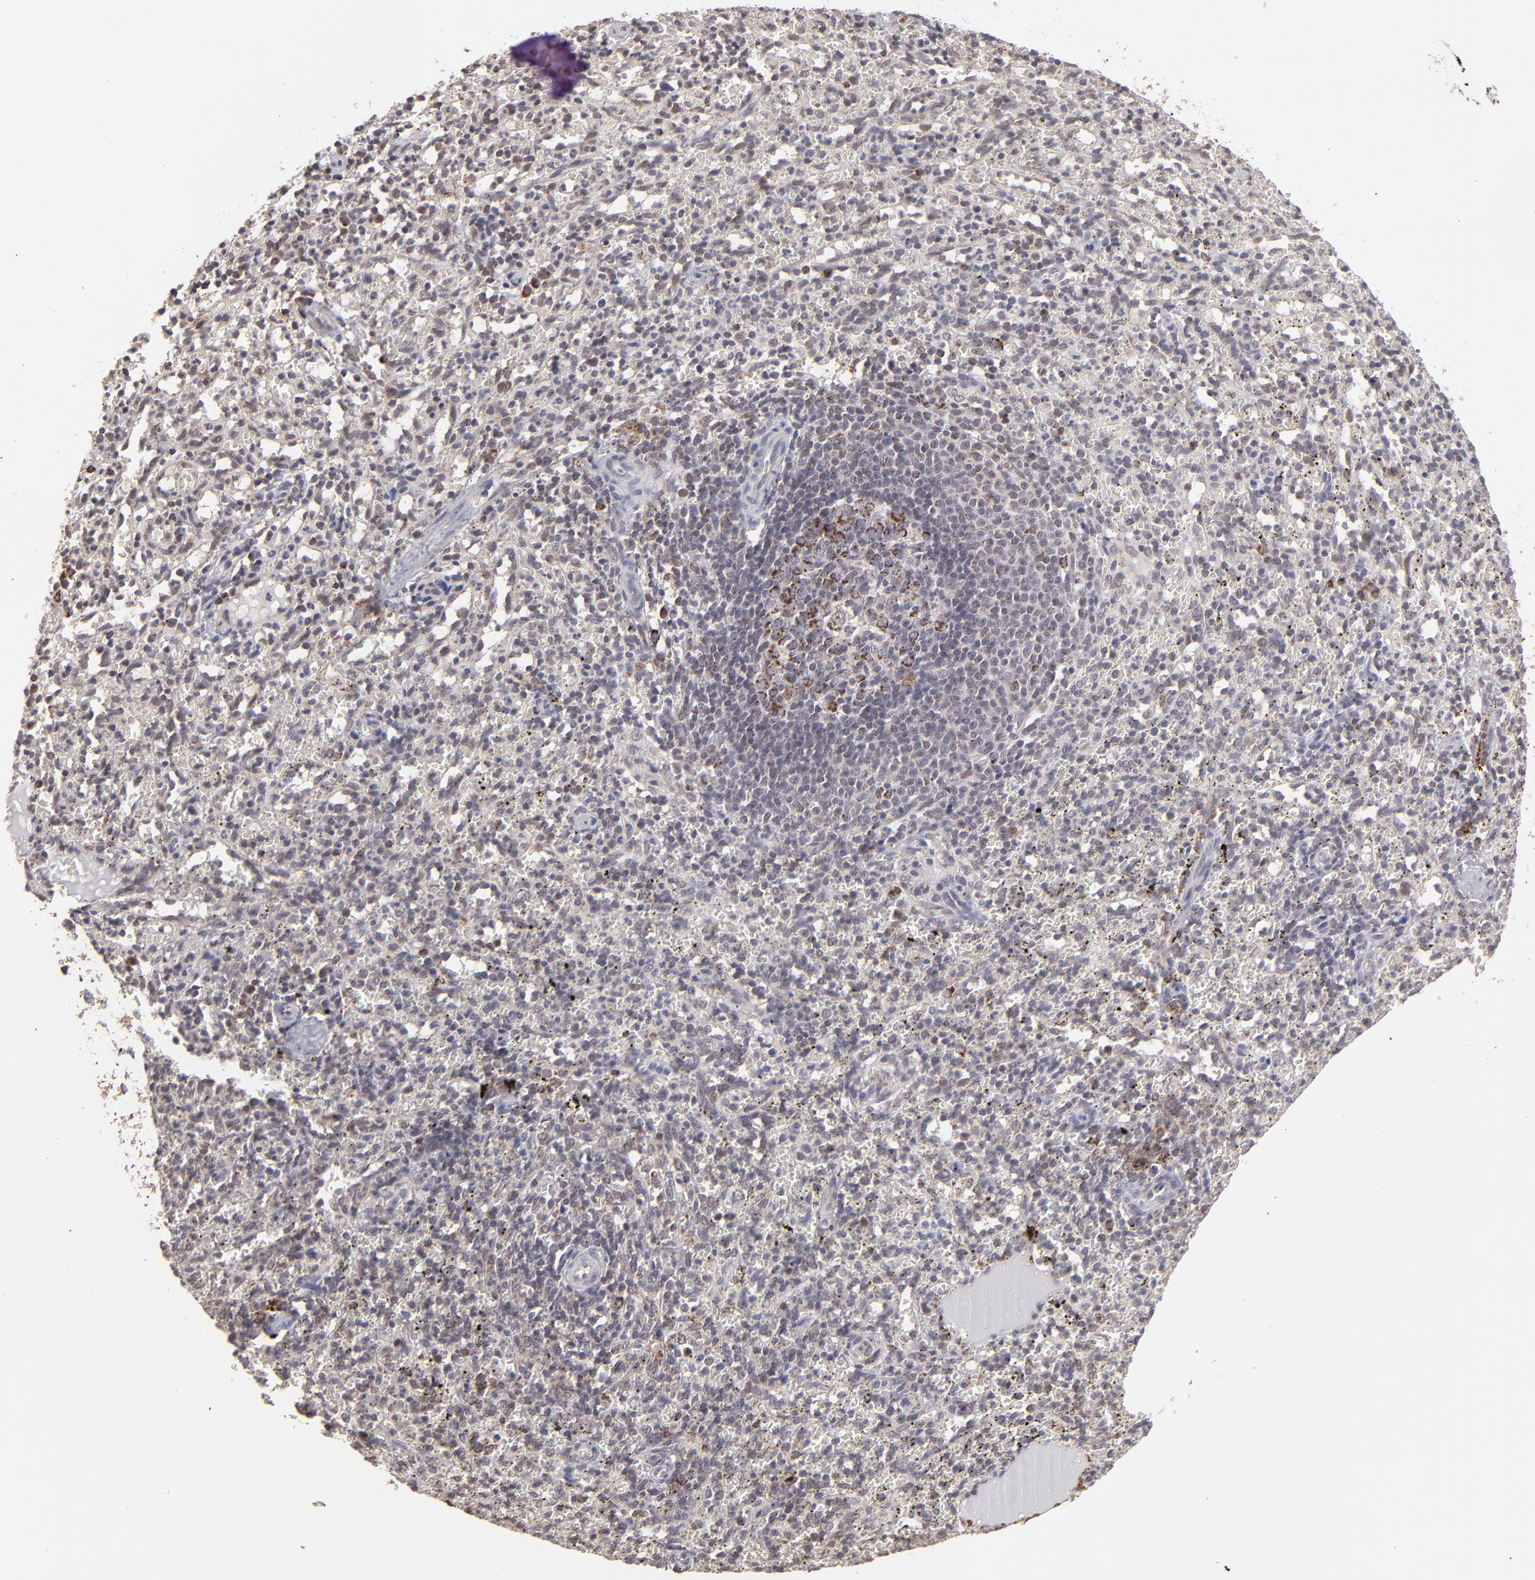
{"staining": {"intensity": "moderate", "quantity": "25%-75%", "location": "cytoplasmic/membranous"}, "tissue": "spleen", "cell_type": "Cells in red pulp", "image_type": "normal", "snomed": [{"axis": "morphology", "description": "Normal tissue, NOS"}, {"axis": "topography", "description": "Spleen"}], "caption": "The photomicrograph displays staining of unremarkable spleen, revealing moderate cytoplasmic/membranous protein positivity (brown color) within cells in red pulp.", "gene": "SLC15A1", "patient": {"sex": "female", "age": 10}}